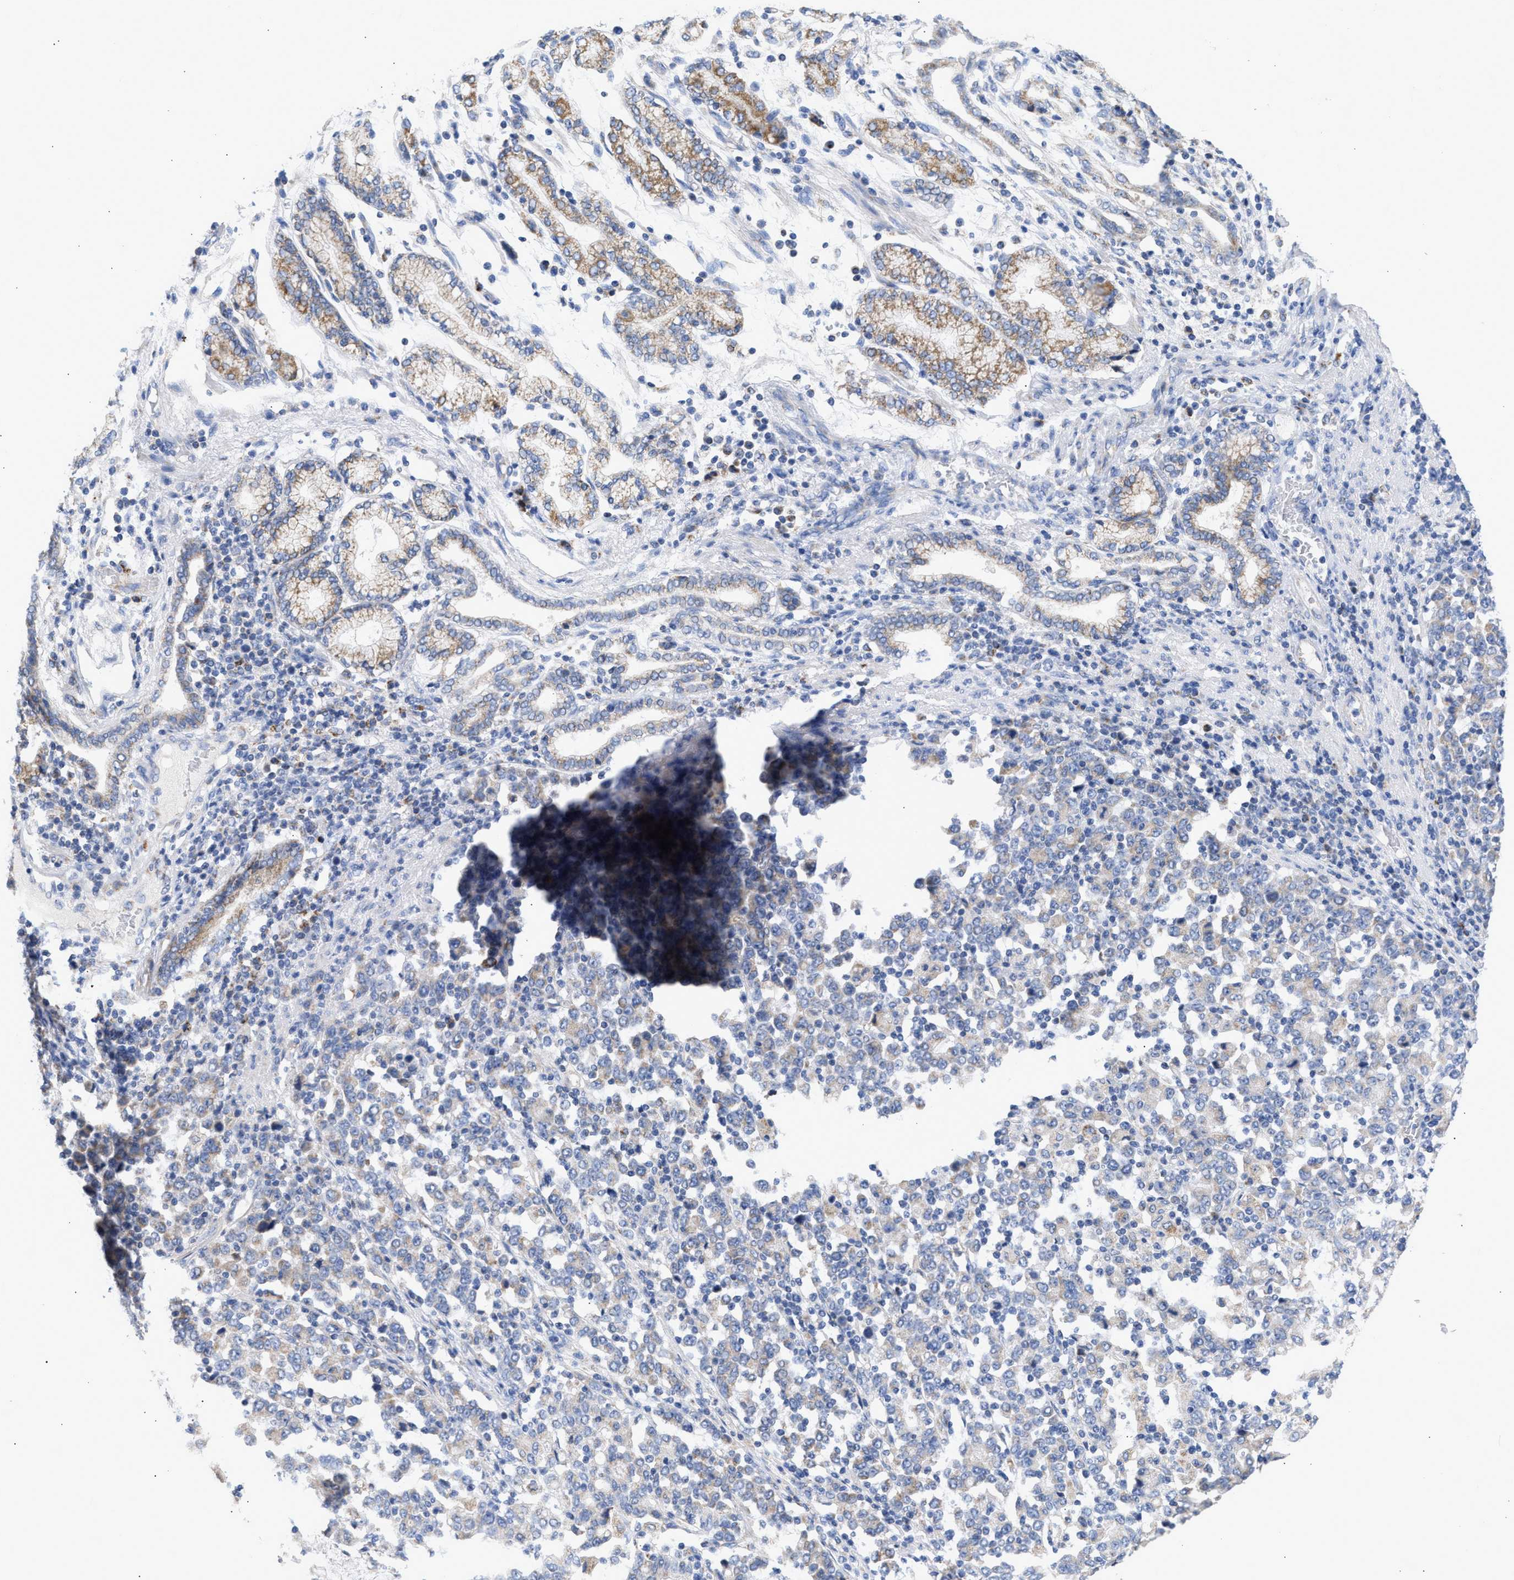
{"staining": {"intensity": "moderate", "quantity": "<25%", "location": "cytoplasmic/membranous"}, "tissue": "stomach cancer", "cell_type": "Tumor cells", "image_type": "cancer", "snomed": [{"axis": "morphology", "description": "Adenocarcinoma, NOS"}, {"axis": "topography", "description": "Stomach, upper"}], "caption": "Brown immunohistochemical staining in stomach adenocarcinoma displays moderate cytoplasmic/membranous positivity in about <25% of tumor cells. The staining is performed using DAB brown chromogen to label protein expression. The nuclei are counter-stained blue using hematoxylin.", "gene": "ACOT13", "patient": {"sex": "male", "age": 69}}